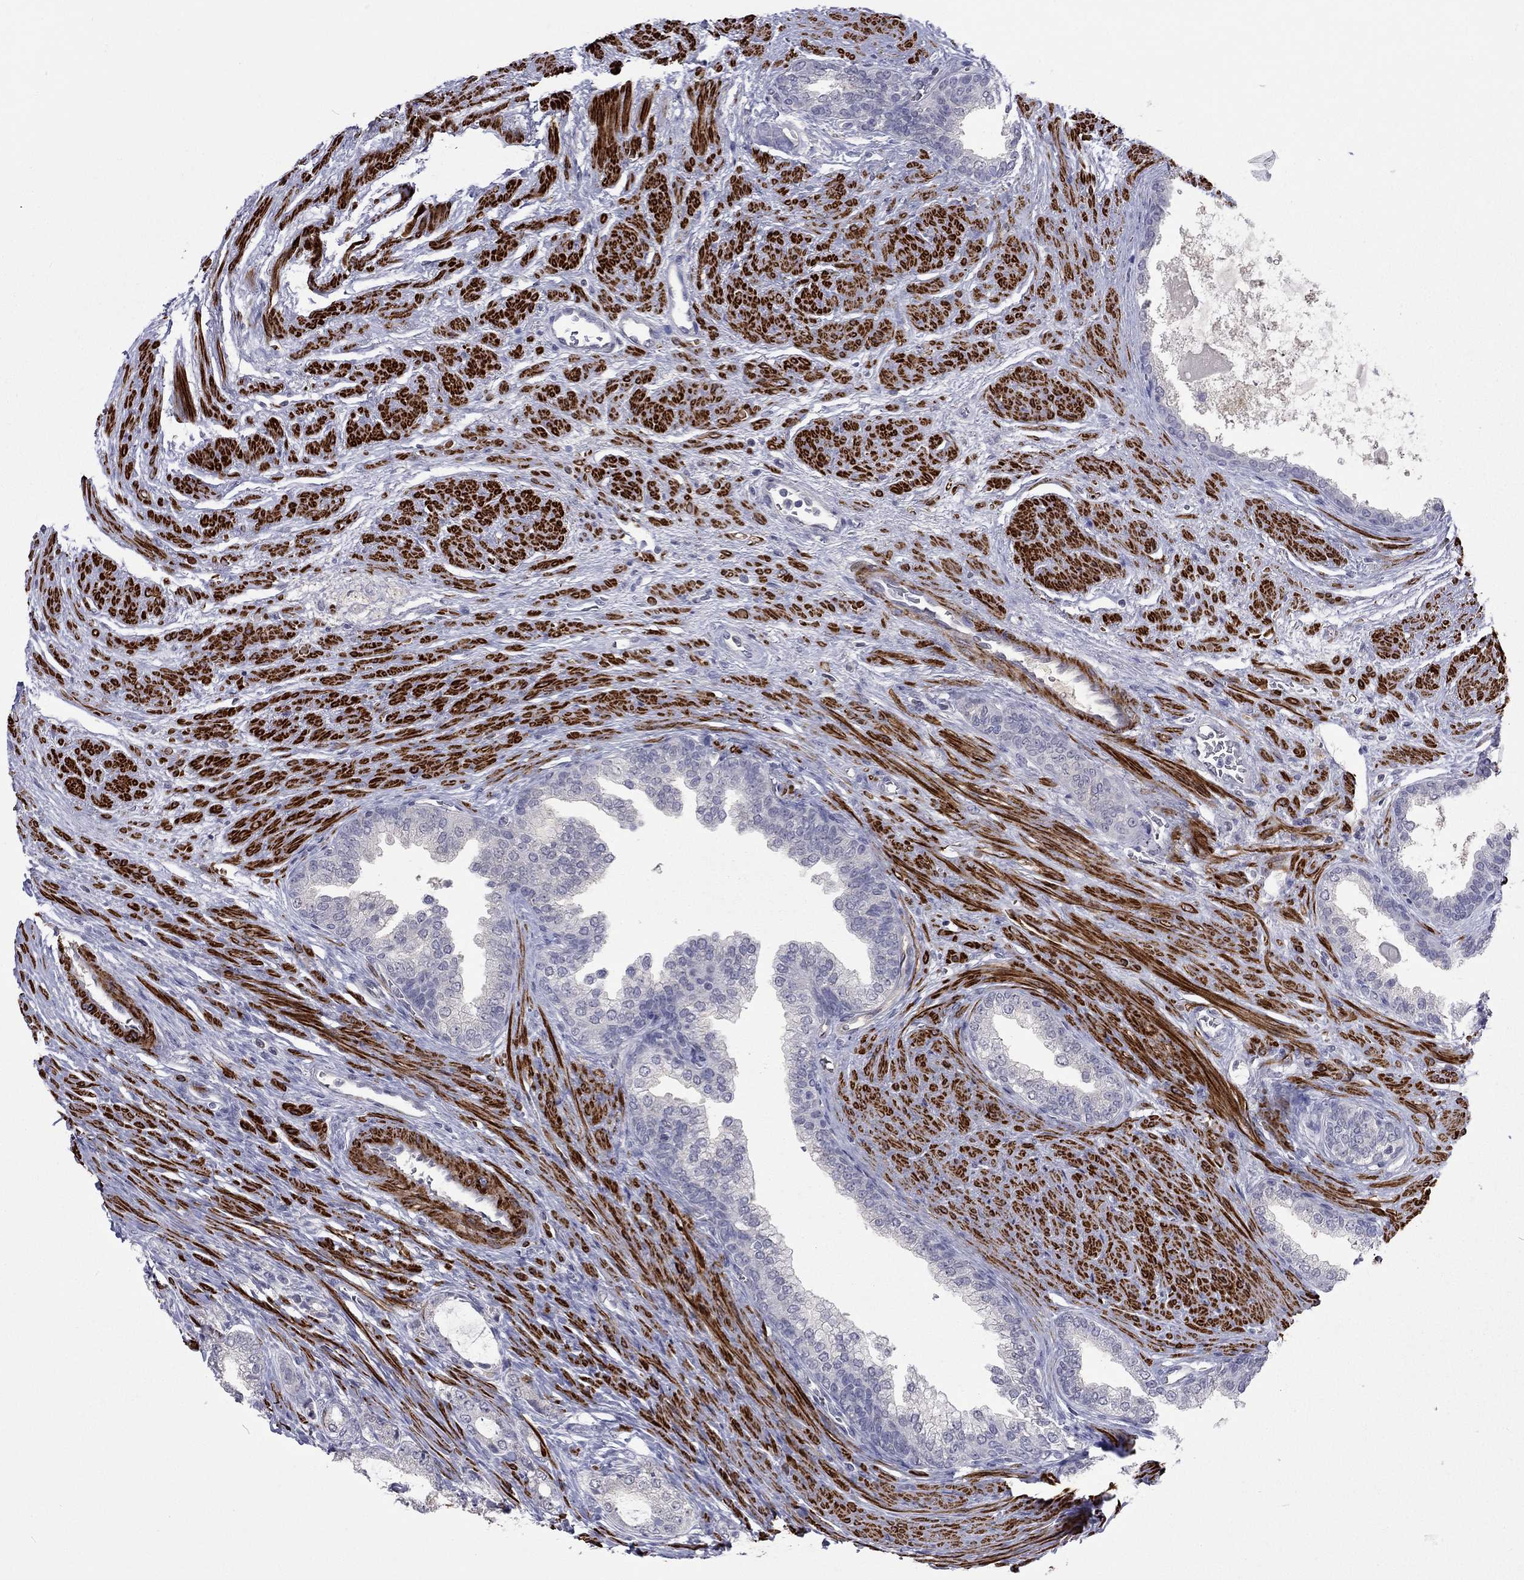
{"staining": {"intensity": "negative", "quantity": "none", "location": "none"}, "tissue": "prostate cancer", "cell_type": "Tumor cells", "image_type": "cancer", "snomed": [{"axis": "morphology", "description": "Adenocarcinoma, NOS"}, {"axis": "topography", "description": "Prostate and seminal vesicle, NOS"}, {"axis": "topography", "description": "Prostate"}], "caption": "A high-resolution micrograph shows immunohistochemistry (IHC) staining of prostate cancer (adenocarcinoma), which demonstrates no significant staining in tumor cells.", "gene": "IP6K3", "patient": {"sex": "male", "age": 62}}